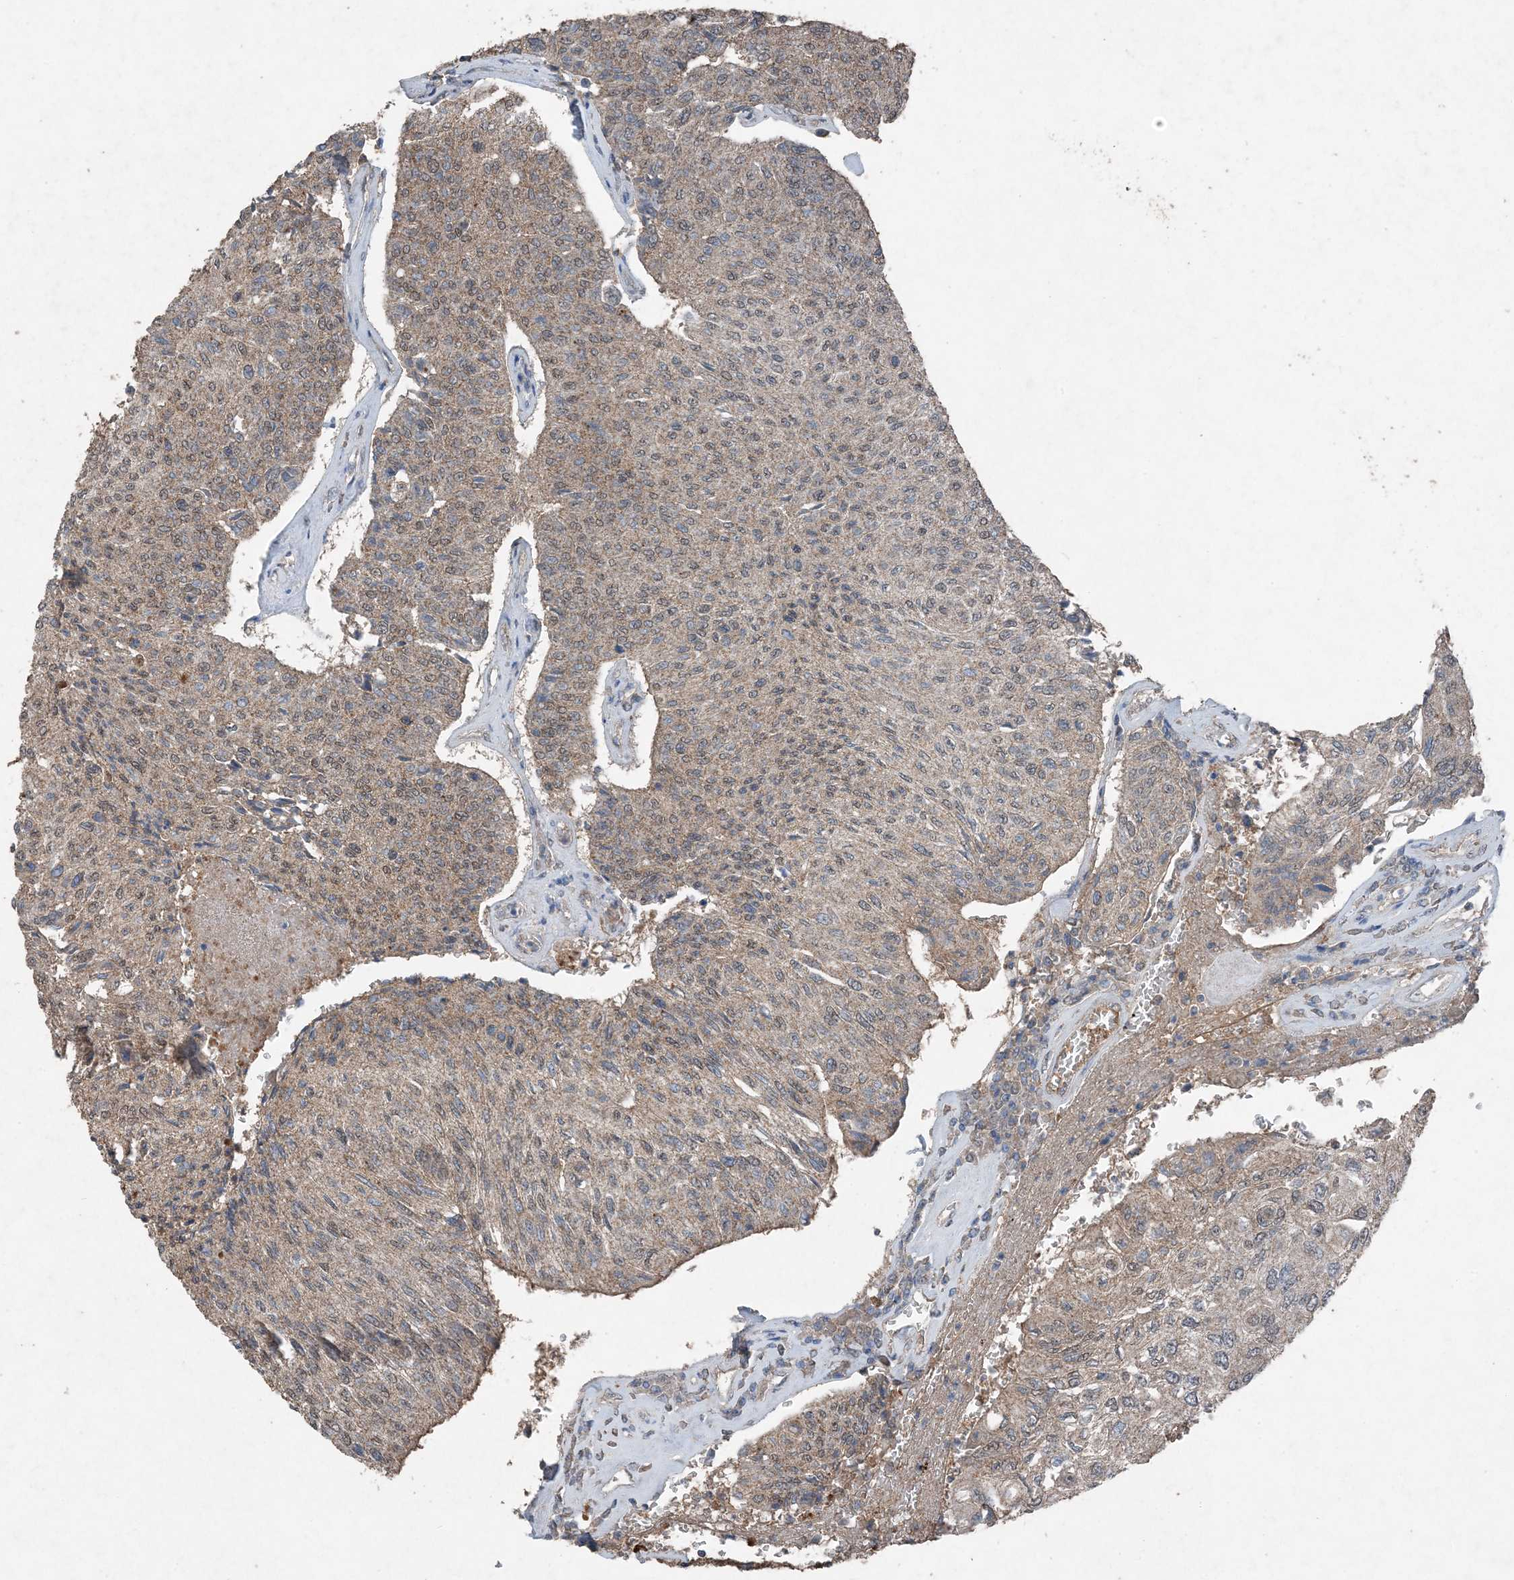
{"staining": {"intensity": "weak", "quantity": "25%-75%", "location": "cytoplasmic/membranous"}, "tissue": "urothelial cancer", "cell_type": "Tumor cells", "image_type": "cancer", "snomed": [{"axis": "morphology", "description": "Urothelial carcinoma, High grade"}, {"axis": "topography", "description": "Urinary bladder"}], "caption": "High-power microscopy captured an immunohistochemistry histopathology image of urothelial cancer, revealing weak cytoplasmic/membranous staining in about 25%-75% of tumor cells.", "gene": "FCN3", "patient": {"sex": "male", "age": 66}}